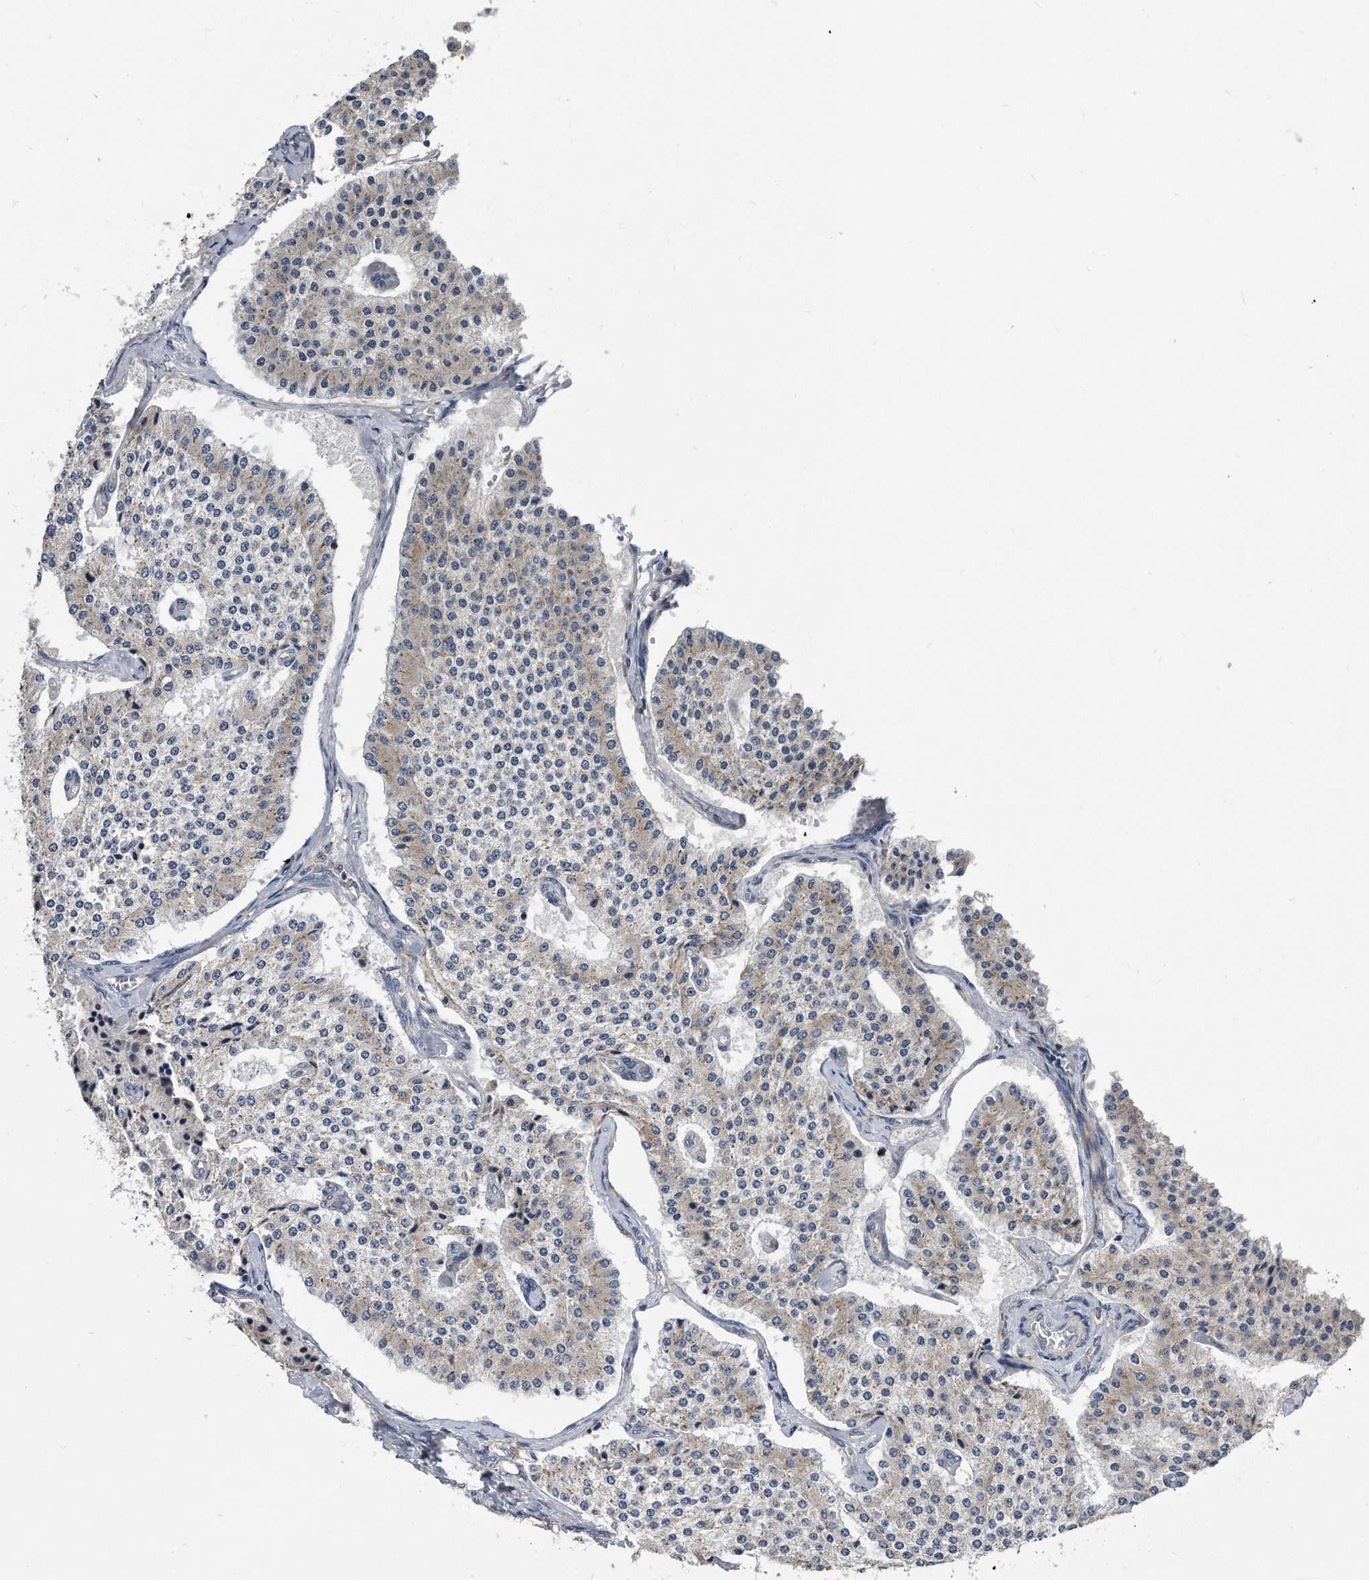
{"staining": {"intensity": "weak", "quantity": "25%-75%", "location": "cytoplasmic/membranous"}, "tissue": "carcinoid", "cell_type": "Tumor cells", "image_type": "cancer", "snomed": [{"axis": "morphology", "description": "Carcinoid, malignant, NOS"}, {"axis": "topography", "description": "Colon"}], "caption": "This is an image of IHC staining of carcinoid, which shows weak staining in the cytoplasmic/membranous of tumor cells.", "gene": "CCDC47", "patient": {"sex": "female", "age": 52}}